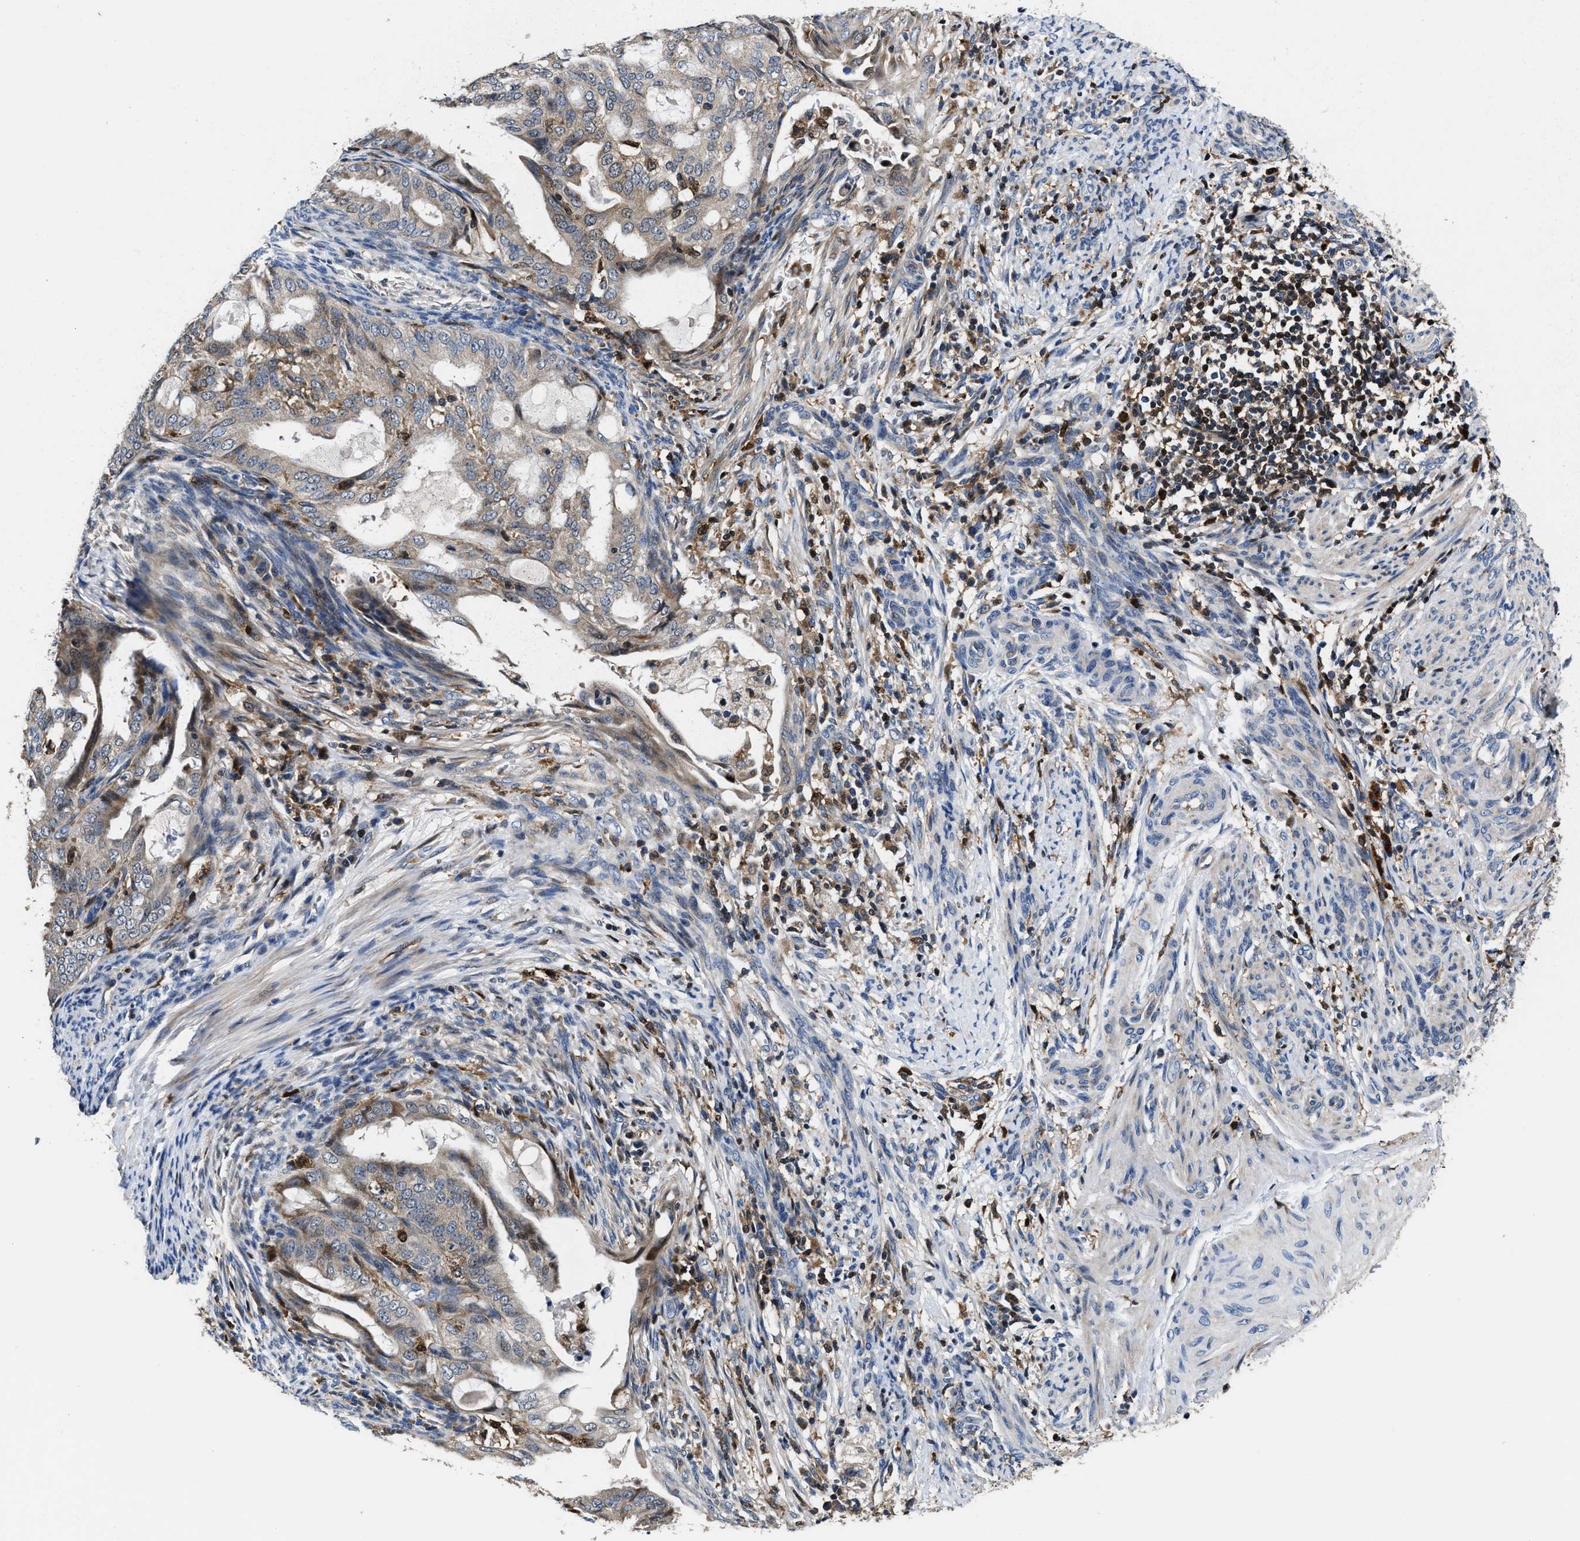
{"staining": {"intensity": "moderate", "quantity": "25%-75%", "location": "cytoplasmic/membranous"}, "tissue": "endometrial cancer", "cell_type": "Tumor cells", "image_type": "cancer", "snomed": [{"axis": "morphology", "description": "Adenocarcinoma, NOS"}, {"axis": "topography", "description": "Endometrium"}], "caption": "A brown stain shows moderate cytoplasmic/membranous expression of a protein in human endometrial adenocarcinoma tumor cells.", "gene": "RGS10", "patient": {"sex": "female", "age": 58}}